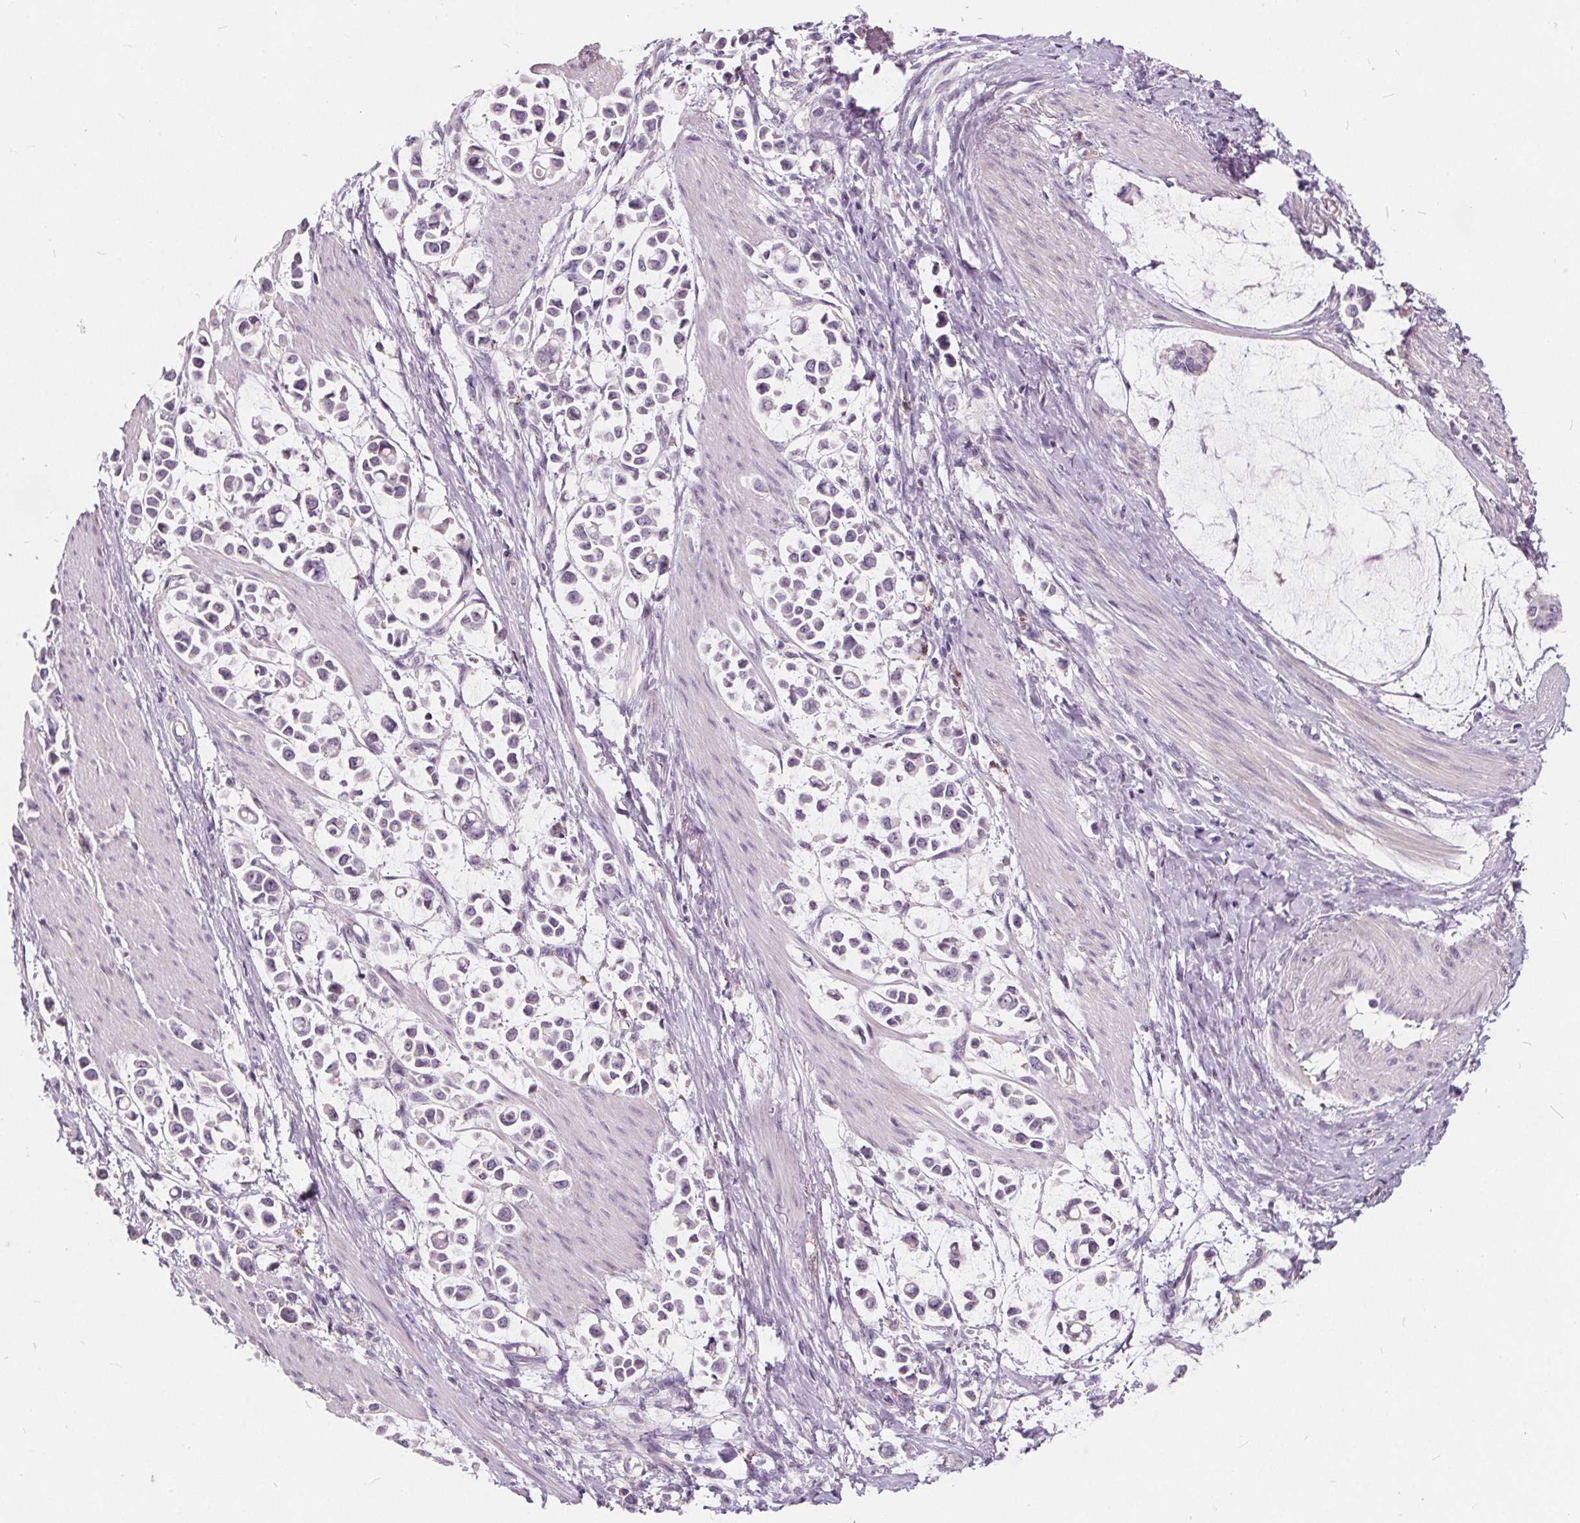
{"staining": {"intensity": "negative", "quantity": "none", "location": "none"}, "tissue": "stomach cancer", "cell_type": "Tumor cells", "image_type": "cancer", "snomed": [{"axis": "morphology", "description": "Adenocarcinoma, NOS"}, {"axis": "topography", "description": "Stomach"}], "caption": "Immunohistochemistry (IHC) photomicrograph of neoplastic tissue: human stomach cancer stained with DAB displays no significant protein expression in tumor cells.", "gene": "HAAO", "patient": {"sex": "male", "age": 82}}